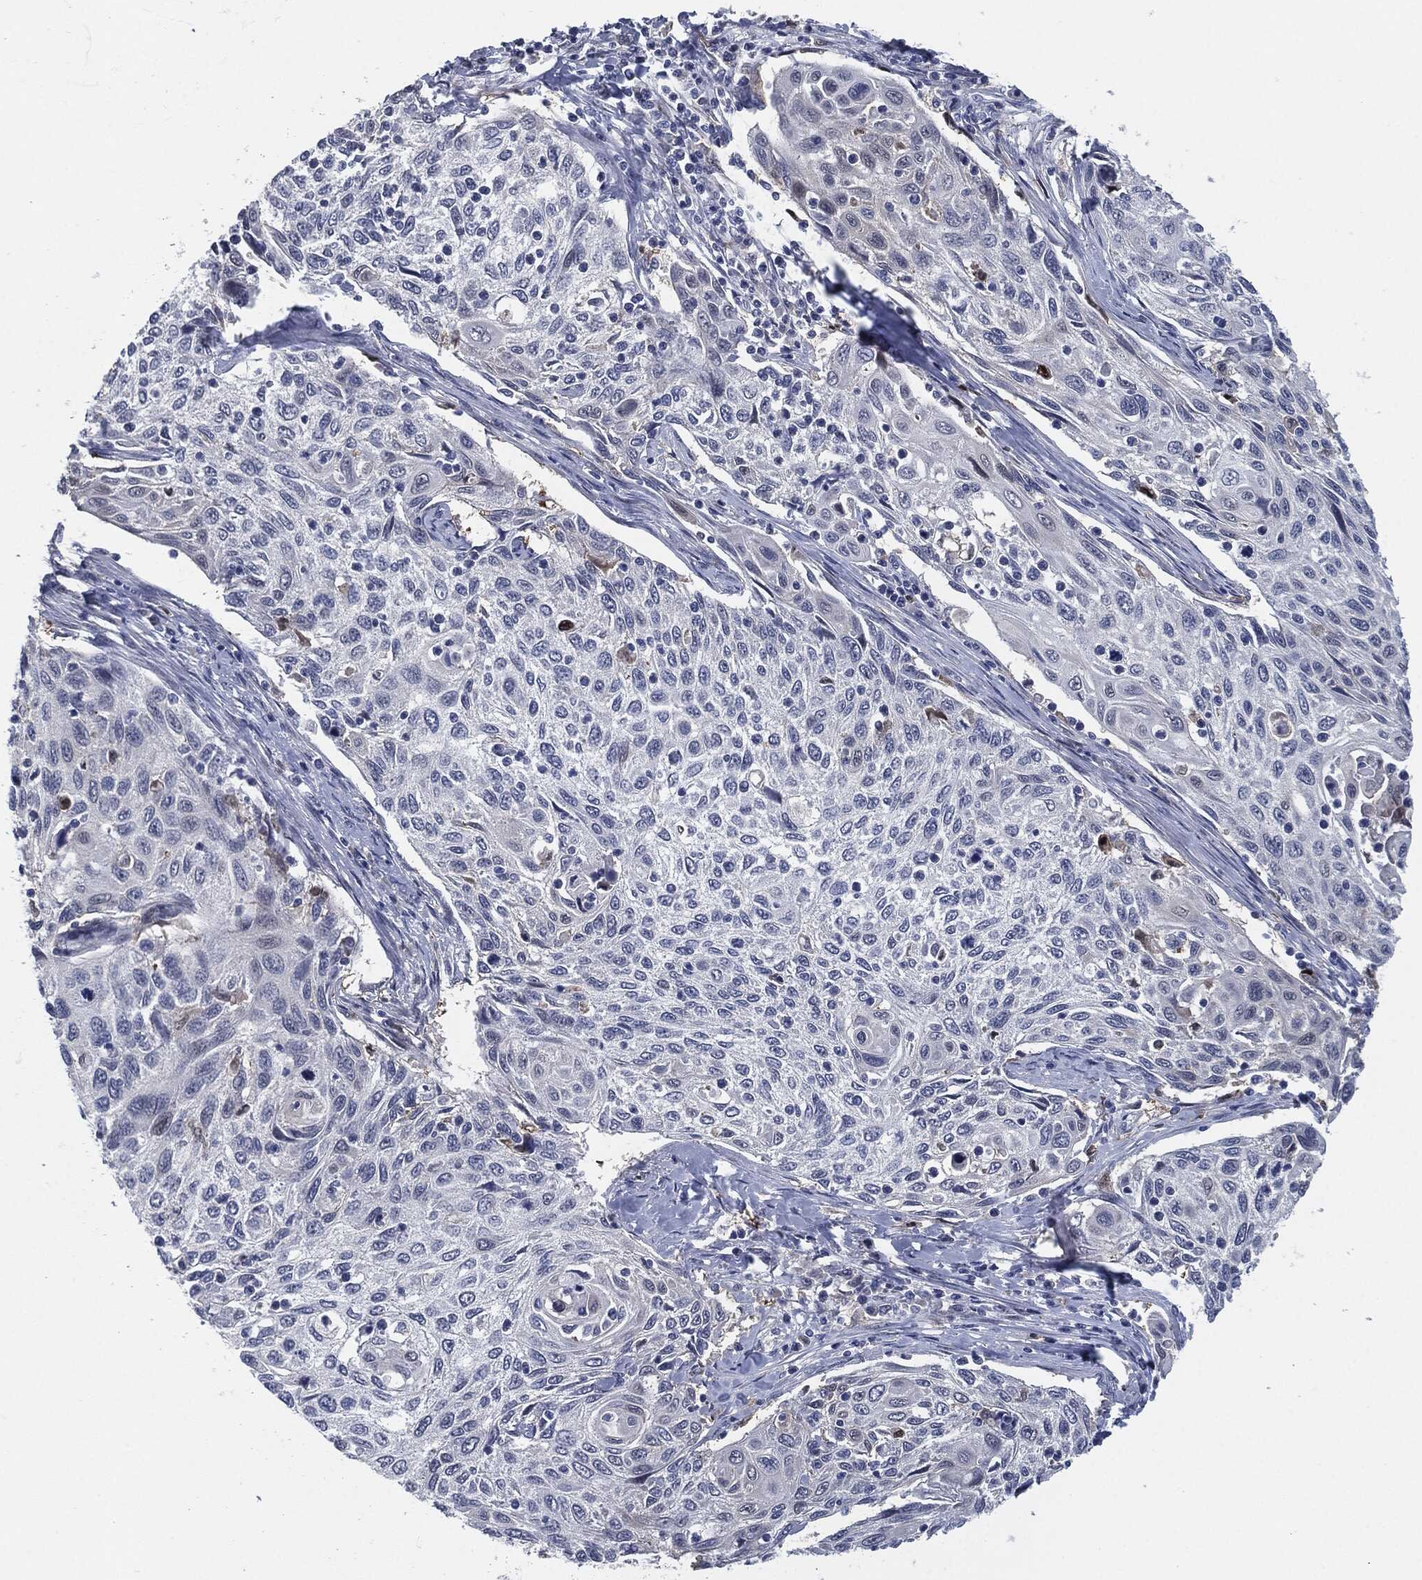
{"staining": {"intensity": "negative", "quantity": "none", "location": "none"}, "tissue": "cervical cancer", "cell_type": "Tumor cells", "image_type": "cancer", "snomed": [{"axis": "morphology", "description": "Squamous cell carcinoma, NOS"}, {"axis": "topography", "description": "Cervix"}], "caption": "Immunohistochemical staining of squamous cell carcinoma (cervical) demonstrates no significant expression in tumor cells.", "gene": "PROM1", "patient": {"sex": "female", "age": 70}}